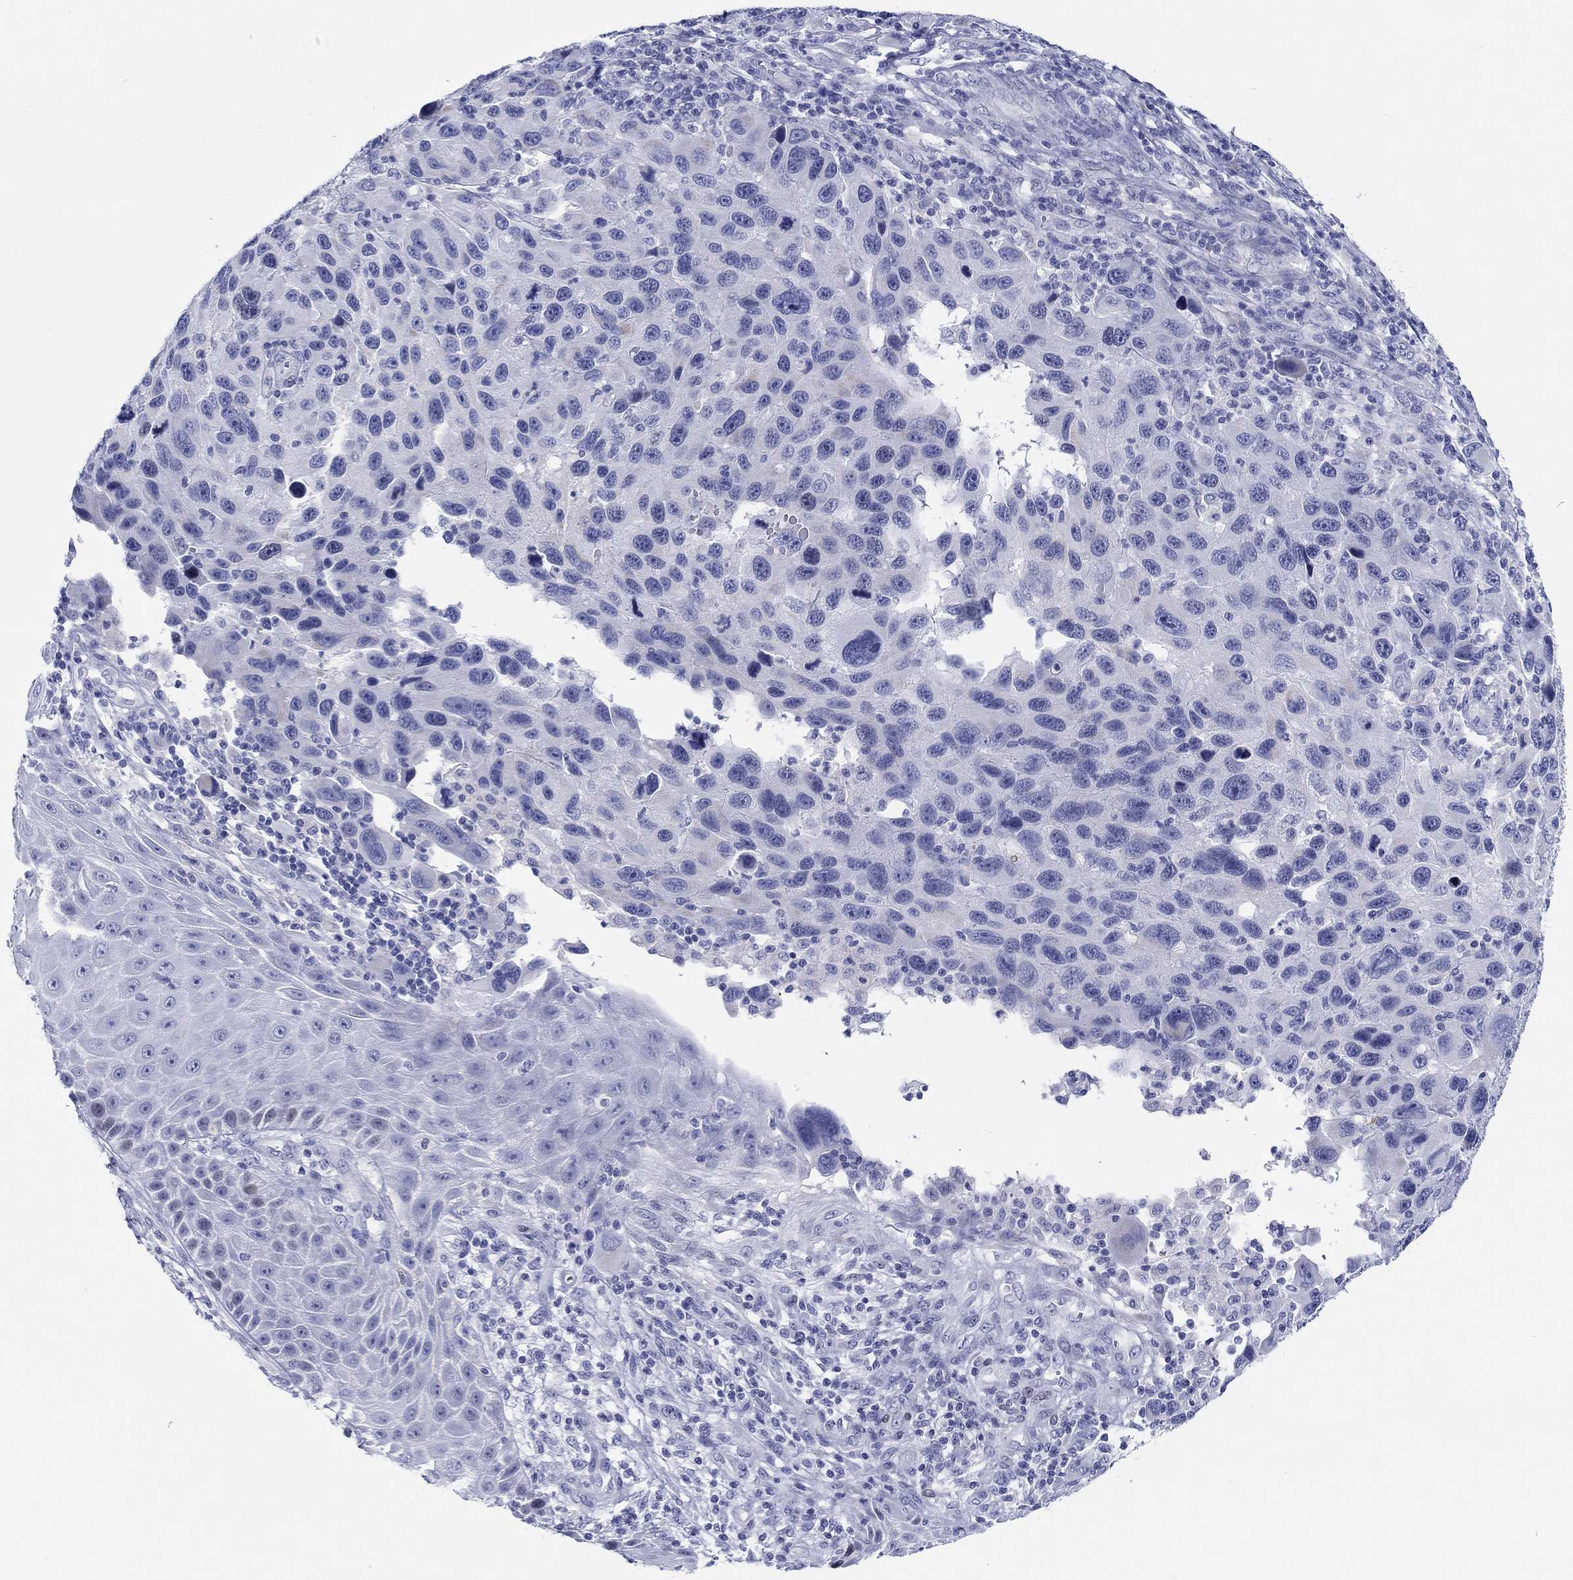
{"staining": {"intensity": "negative", "quantity": "none", "location": "none"}, "tissue": "melanoma", "cell_type": "Tumor cells", "image_type": "cancer", "snomed": [{"axis": "morphology", "description": "Malignant melanoma, NOS"}, {"axis": "topography", "description": "Skin"}], "caption": "A high-resolution image shows immunohistochemistry staining of malignant melanoma, which reveals no significant positivity in tumor cells.", "gene": "H1-1", "patient": {"sex": "male", "age": 53}}